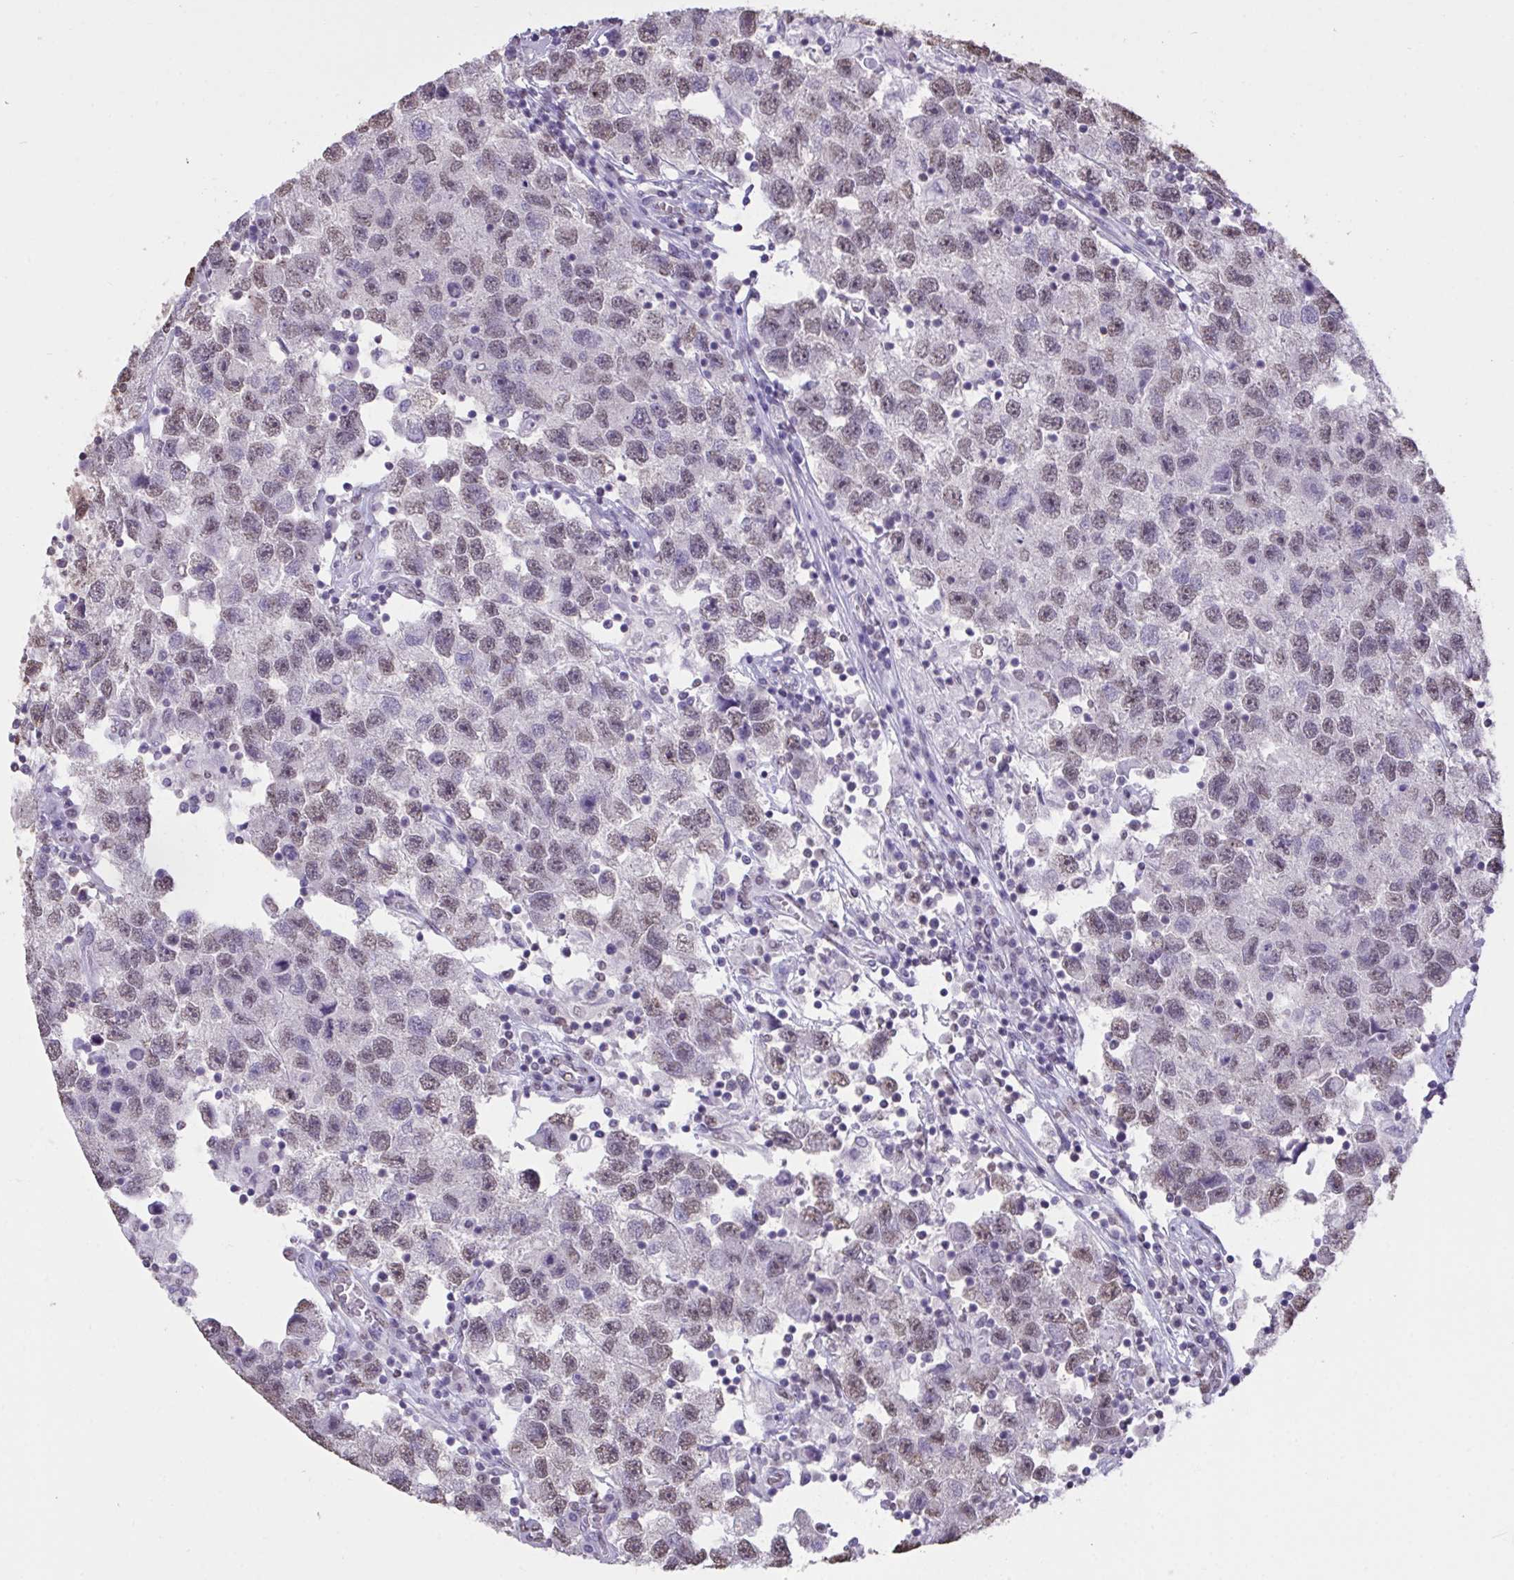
{"staining": {"intensity": "weak", "quantity": "25%-75%", "location": "nuclear"}, "tissue": "testis cancer", "cell_type": "Tumor cells", "image_type": "cancer", "snomed": [{"axis": "morphology", "description": "Seminoma, NOS"}, {"axis": "topography", "description": "Testis"}], "caption": "Protein staining of testis cancer (seminoma) tissue exhibits weak nuclear expression in about 25%-75% of tumor cells.", "gene": "SEMA6B", "patient": {"sex": "male", "age": 26}}